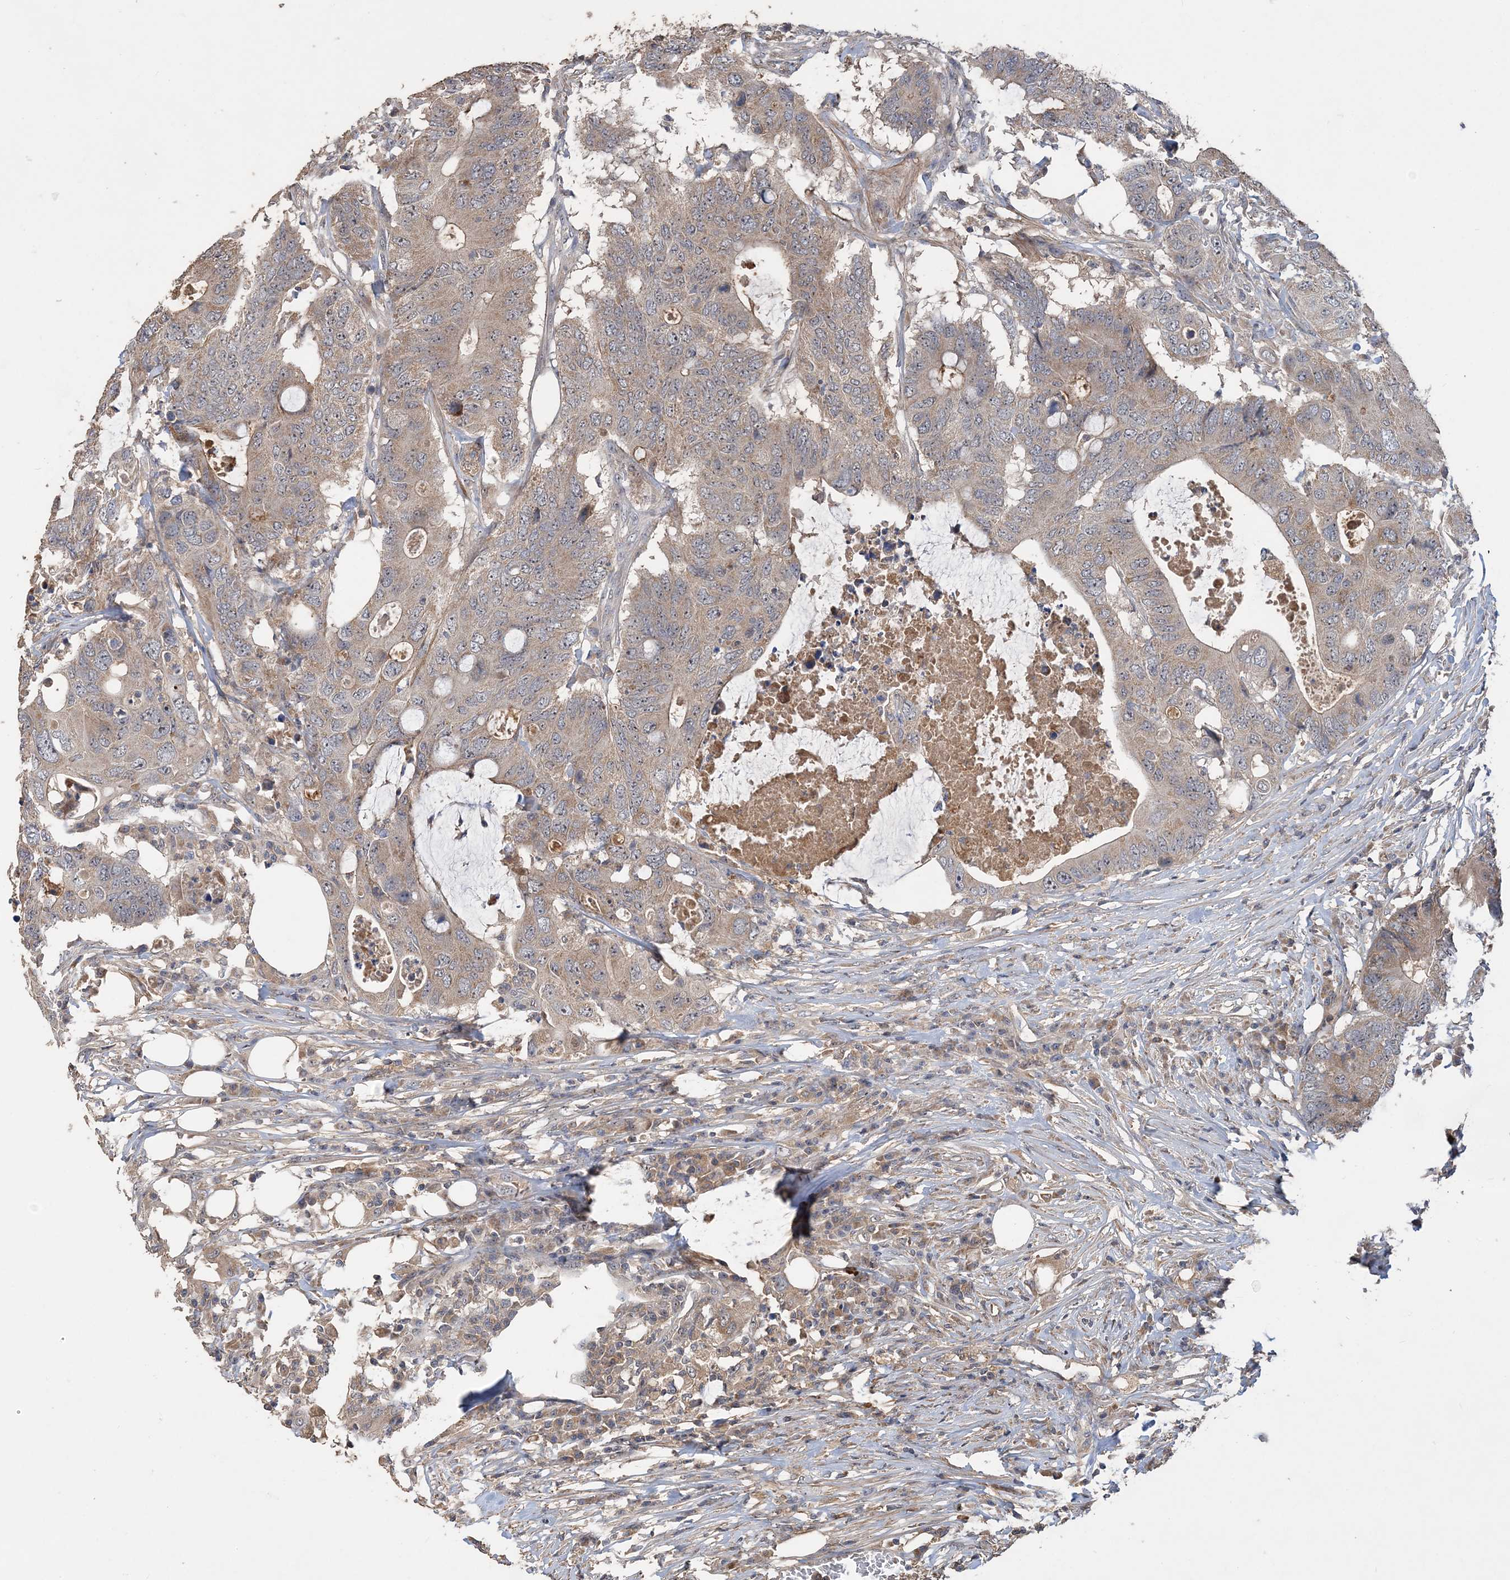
{"staining": {"intensity": "weak", "quantity": ">75%", "location": "cytoplasmic/membranous,nuclear"}, "tissue": "colorectal cancer", "cell_type": "Tumor cells", "image_type": "cancer", "snomed": [{"axis": "morphology", "description": "Adenocarcinoma, NOS"}, {"axis": "topography", "description": "Colon"}], "caption": "Immunohistochemistry staining of adenocarcinoma (colorectal), which demonstrates low levels of weak cytoplasmic/membranous and nuclear positivity in approximately >75% of tumor cells indicating weak cytoplasmic/membranous and nuclear protein positivity. The staining was performed using DAB (3,3'-diaminobenzidine) (brown) for protein detection and nuclei were counterstained in hematoxylin (blue).", "gene": "GRINA", "patient": {"sex": "male", "age": 71}}